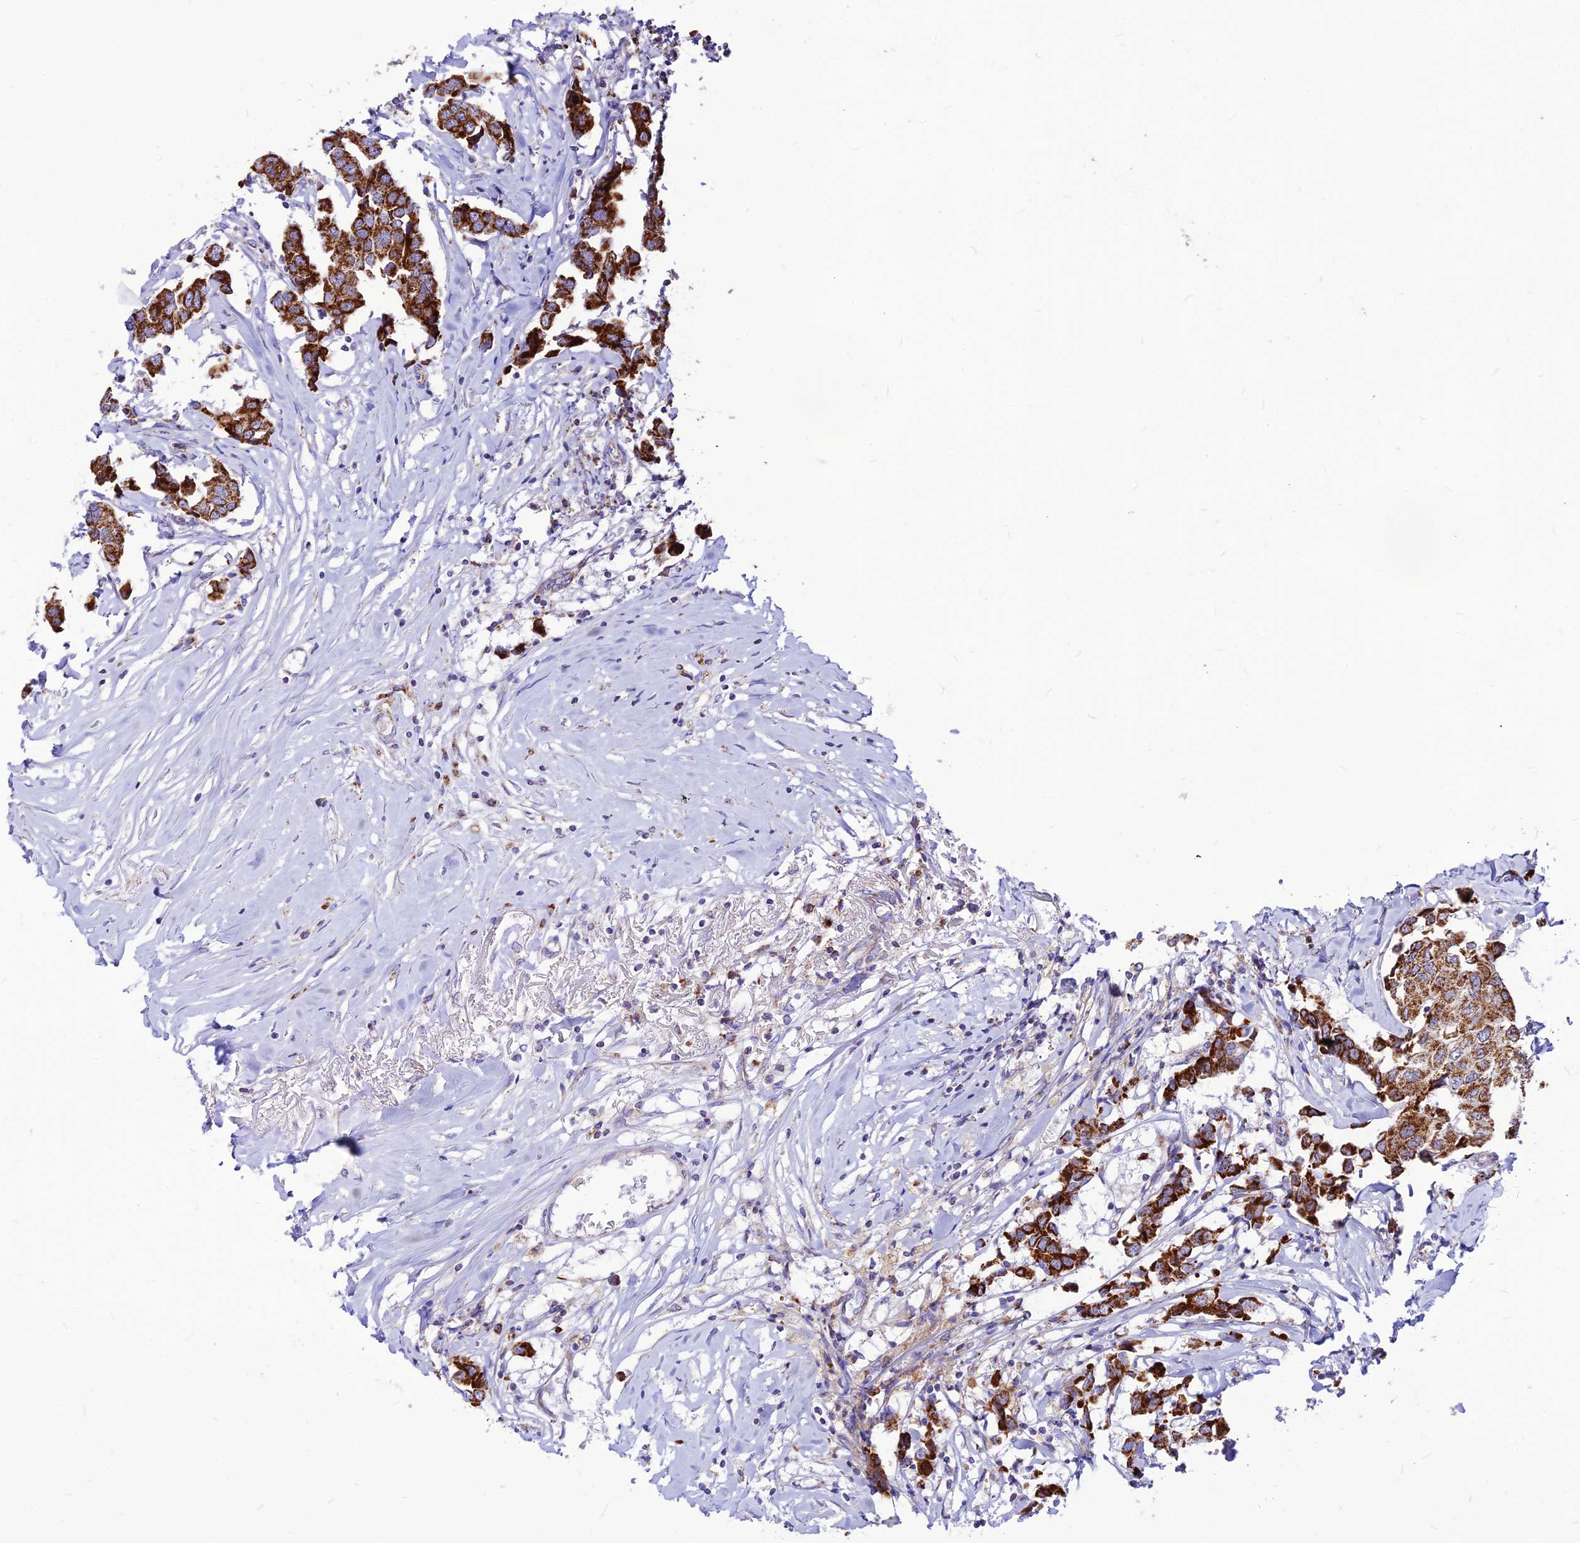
{"staining": {"intensity": "strong", "quantity": ">75%", "location": "cytoplasmic/membranous"}, "tissue": "breast cancer", "cell_type": "Tumor cells", "image_type": "cancer", "snomed": [{"axis": "morphology", "description": "Duct carcinoma"}, {"axis": "topography", "description": "Breast"}], "caption": "About >75% of tumor cells in breast cancer reveal strong cytoplasmic/membranous protein expression as visualized by brown immunohistochemical staining.", "gene": "ECI1", "patient": {"sex": "female", "age": 80}}